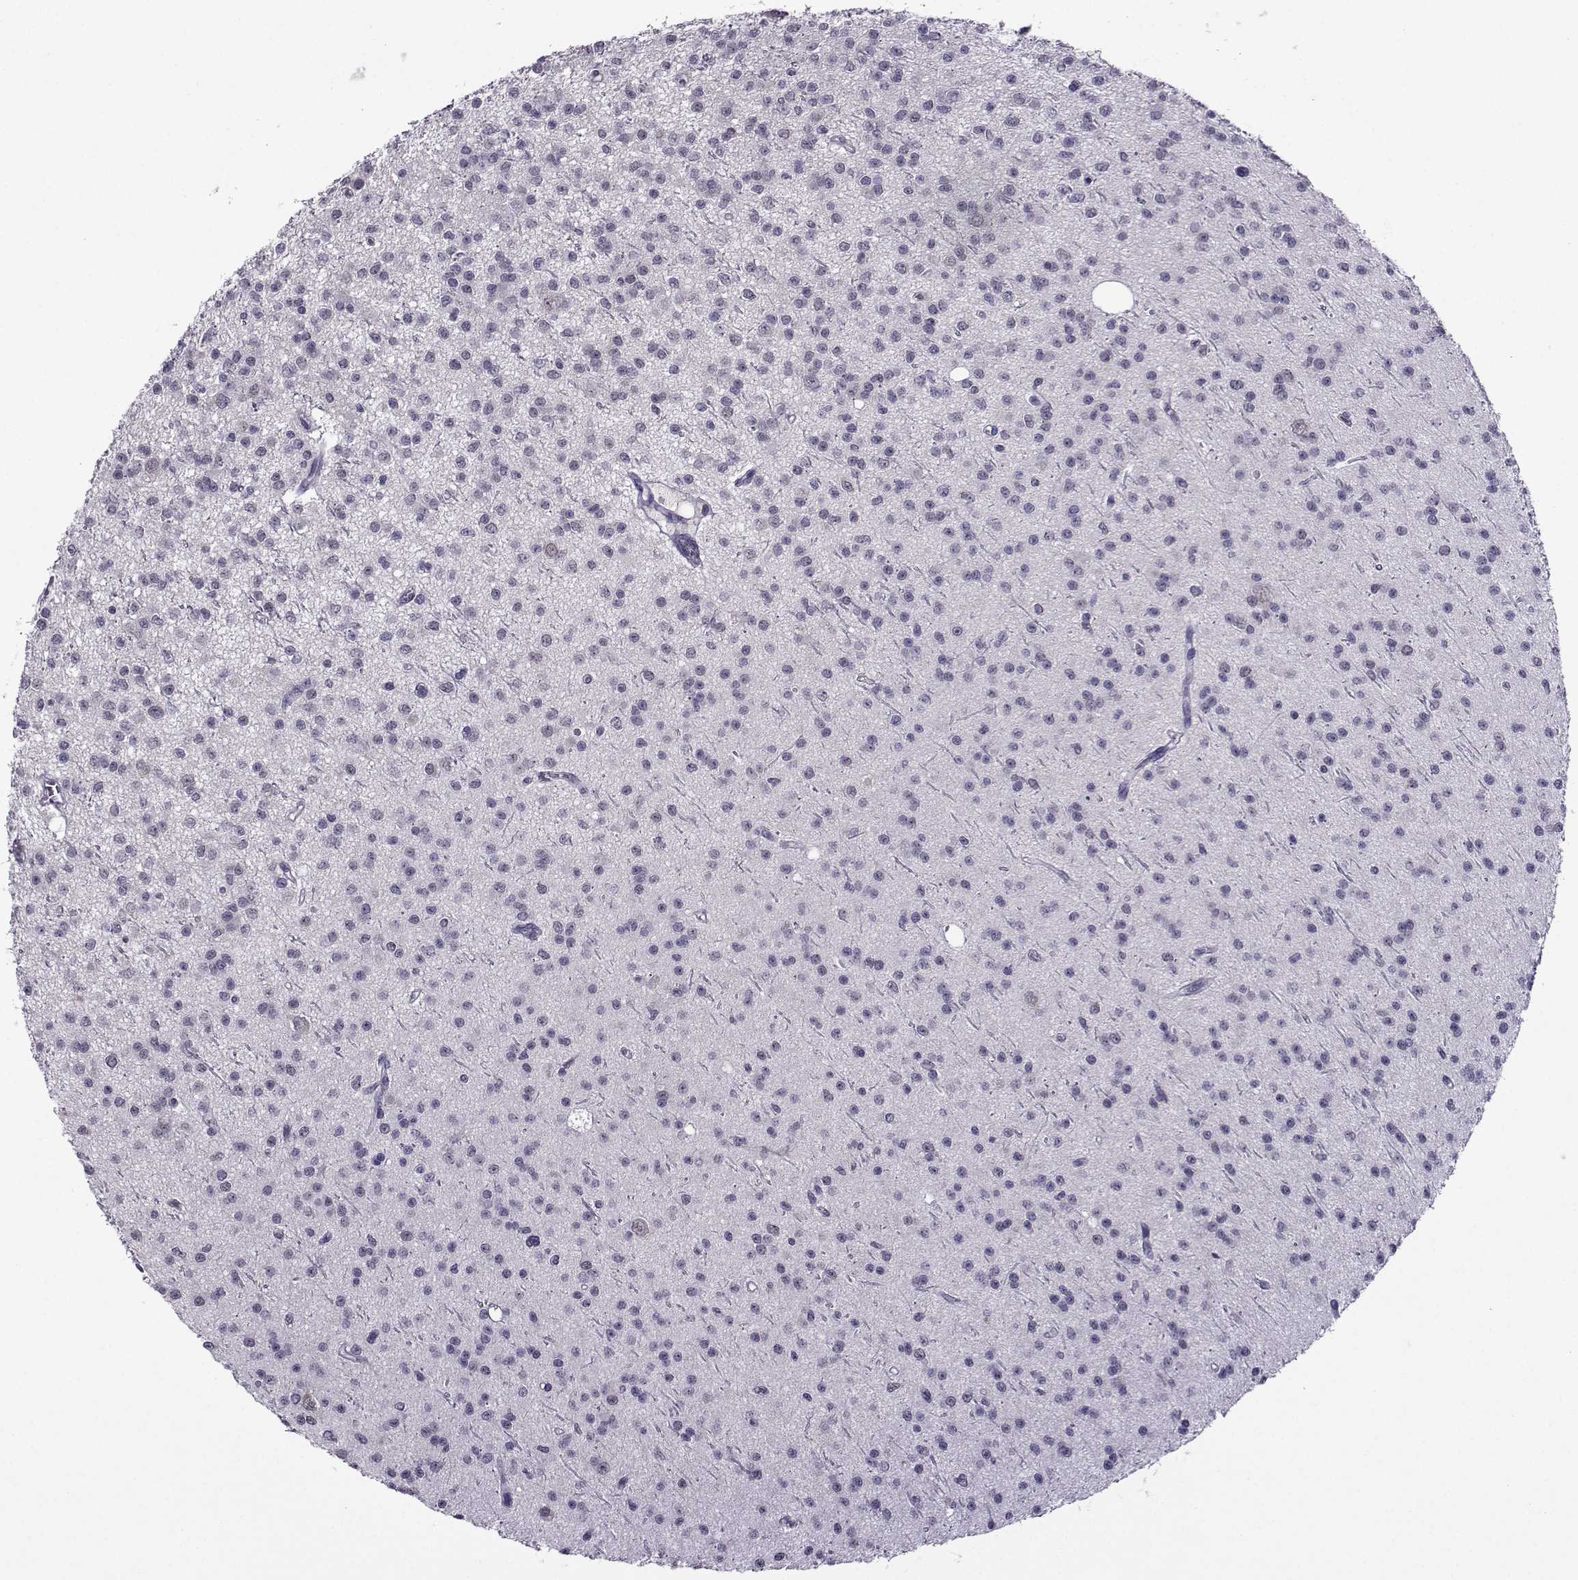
{"staining": {"intensity": "negative", "quantity": "none", "location": "none"}, "tissue": "glioma", "cell_type": "Tumor cells", "image_type": "cancer", "snomed": [{"axis": "morphology", "description": "Glioma, malignant, Low grade"}, {"axis": "topography", "description": "Brain"}], "caption": "This micrograph is of glioma stained with IHC to label a protein in brown with the nuclei are counter-stained blue. There is no staining in tumor cells.", "gene": "DDX20", "patient": {"sex": "male", "age": 27}}